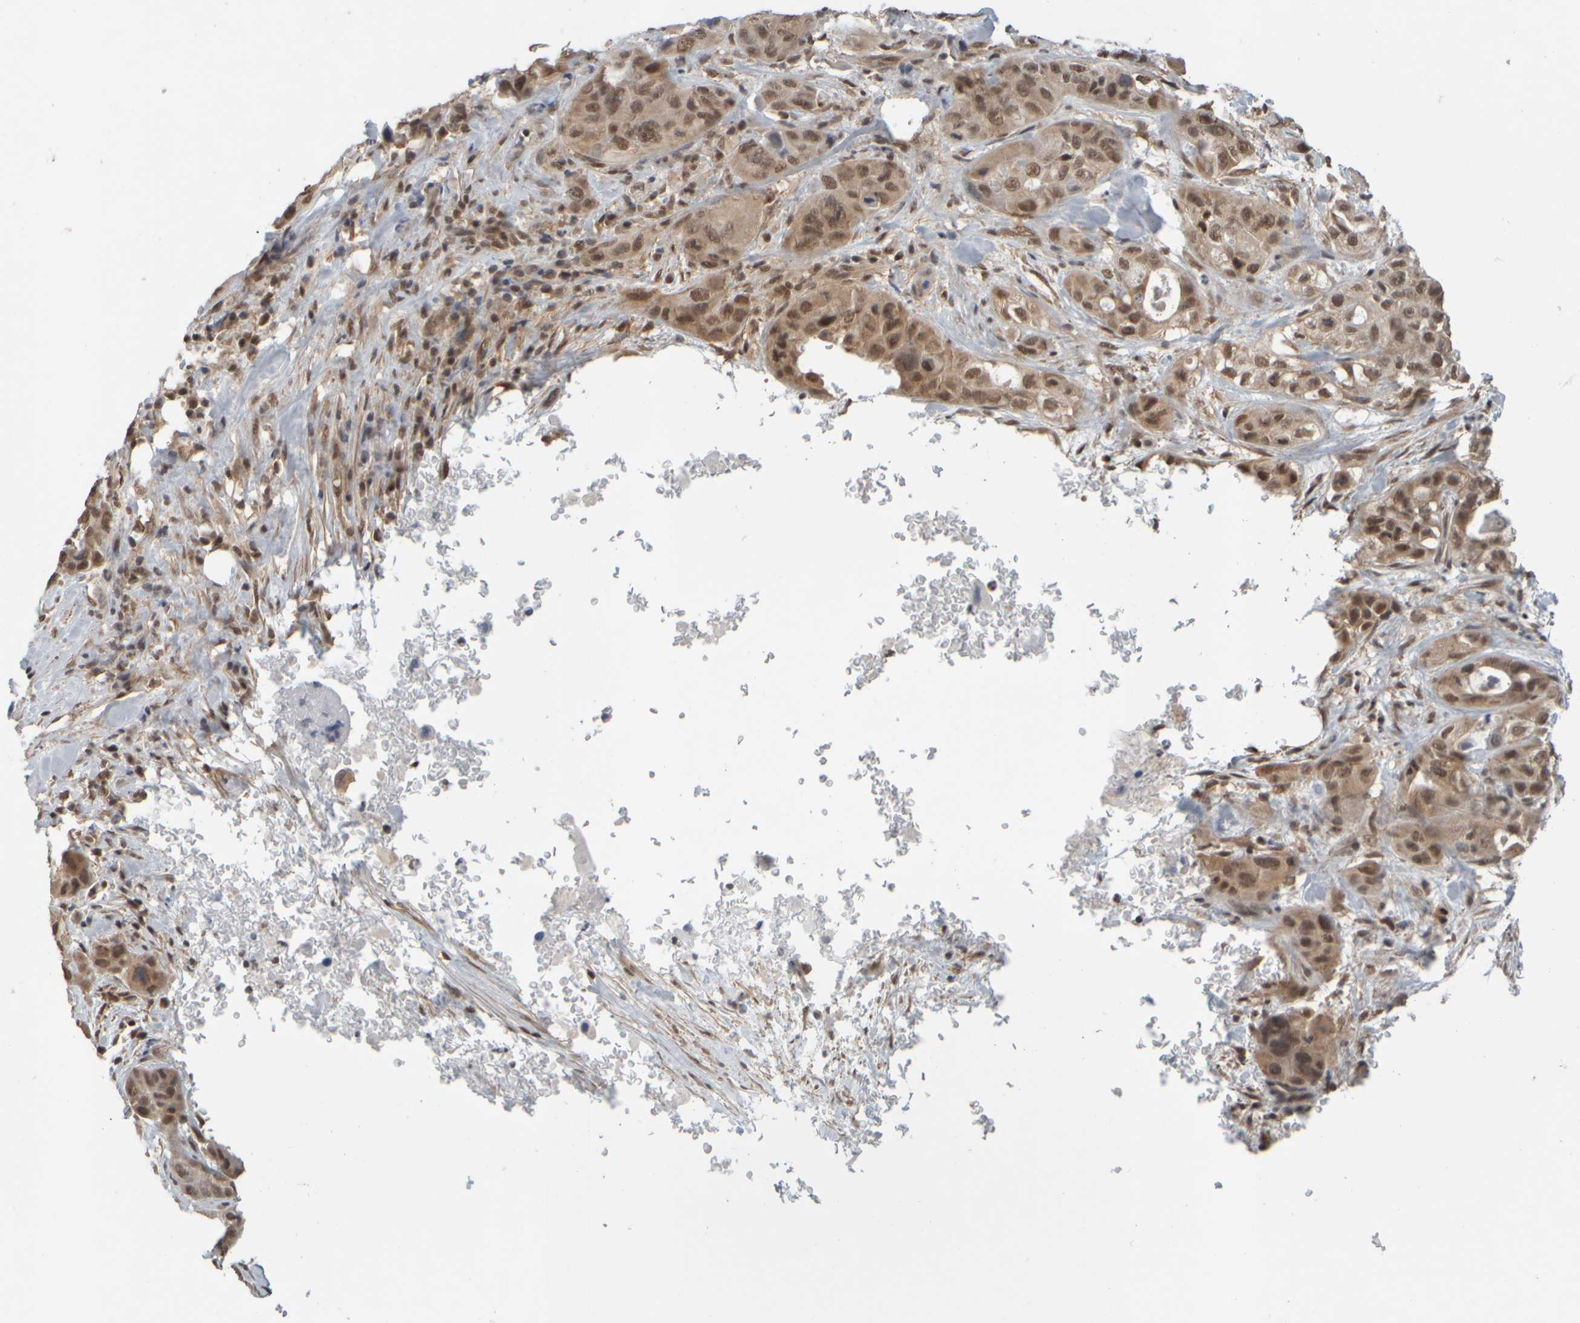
{"staining": {"intensity": "weak", "quantity": ">75%", "location": "cytoplasmic/membranous,nuclear"}, "tissue": "pancreatic cancer", "cell_type": "Tumor cells", "image_type": "cancer", "snomed": [{"axis": "morphology", "description": "Adenocarcinoma, NOS"}, {"axis": "topography", "description": "Pancreas"}], "caption": "An IHC histopathology image of tumor tissue is shown. Protein staining in brown shows weak cytoplasmic/membranous and nuclear positivity in adenocarcinoma (pancreatic) within tumor cells. (DAB (3,3'-diaminobenzidine) IHC with brightfield microscopy, high magnification).", "gene": "SYNRG", "patient": {"sex": "male", "age": 53}}